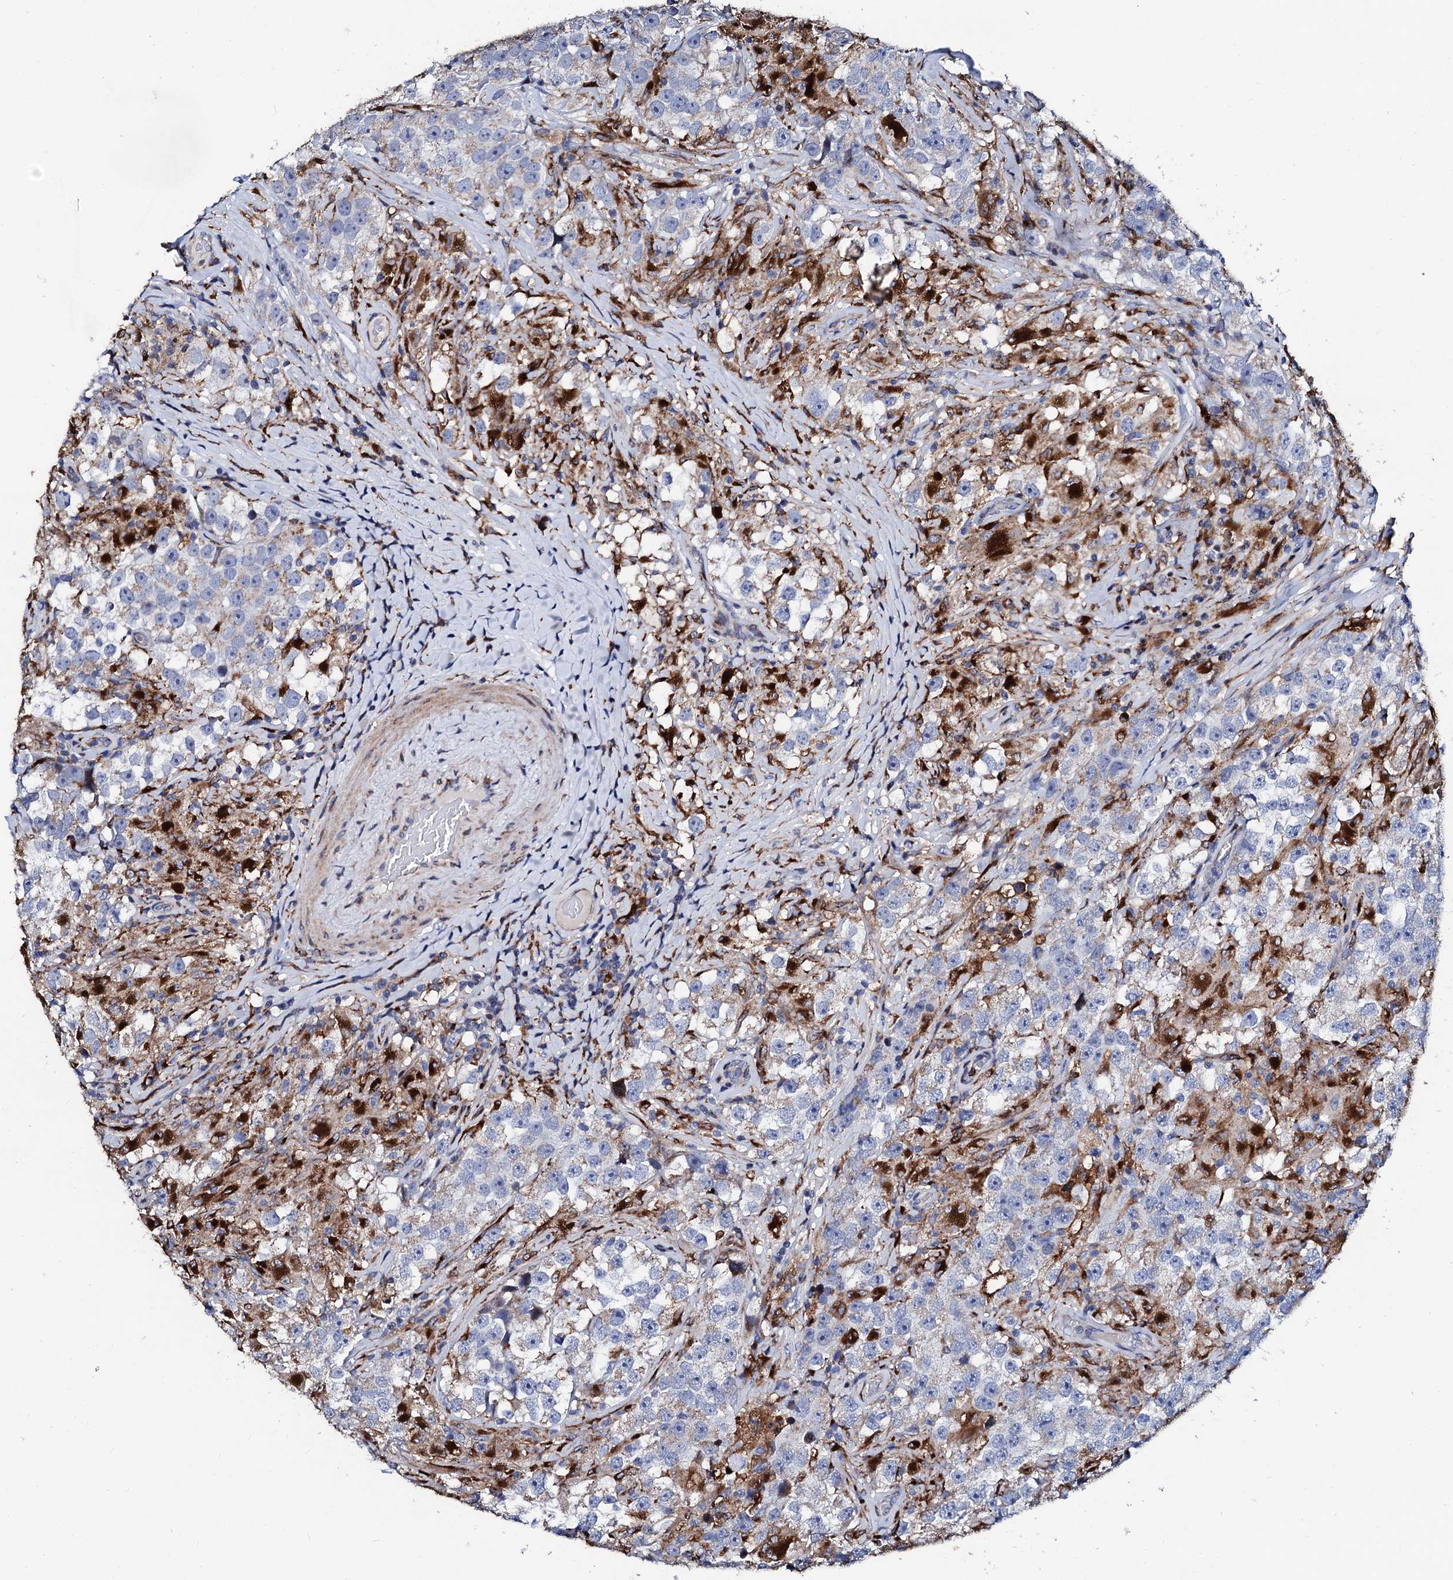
{"staining": {"intensity": "negative", "quantity": "none", "location": "none"}, "tissue": "testis cancer", "cell_type": "Tumor cells", "image_type": "cancer", "snomed": [{"axis": "morphology", "description": "Seminoma, NOS"}, {"axis": "topography", "description": "Testis"}], "caption": "Human testis cancer (seminoma) stained for a protein using immunohistochemistry (IHC) reveals no staining in tumor cells.", "gene": "TCIRG1", "patient": {"sex": "male", "age": 46}}